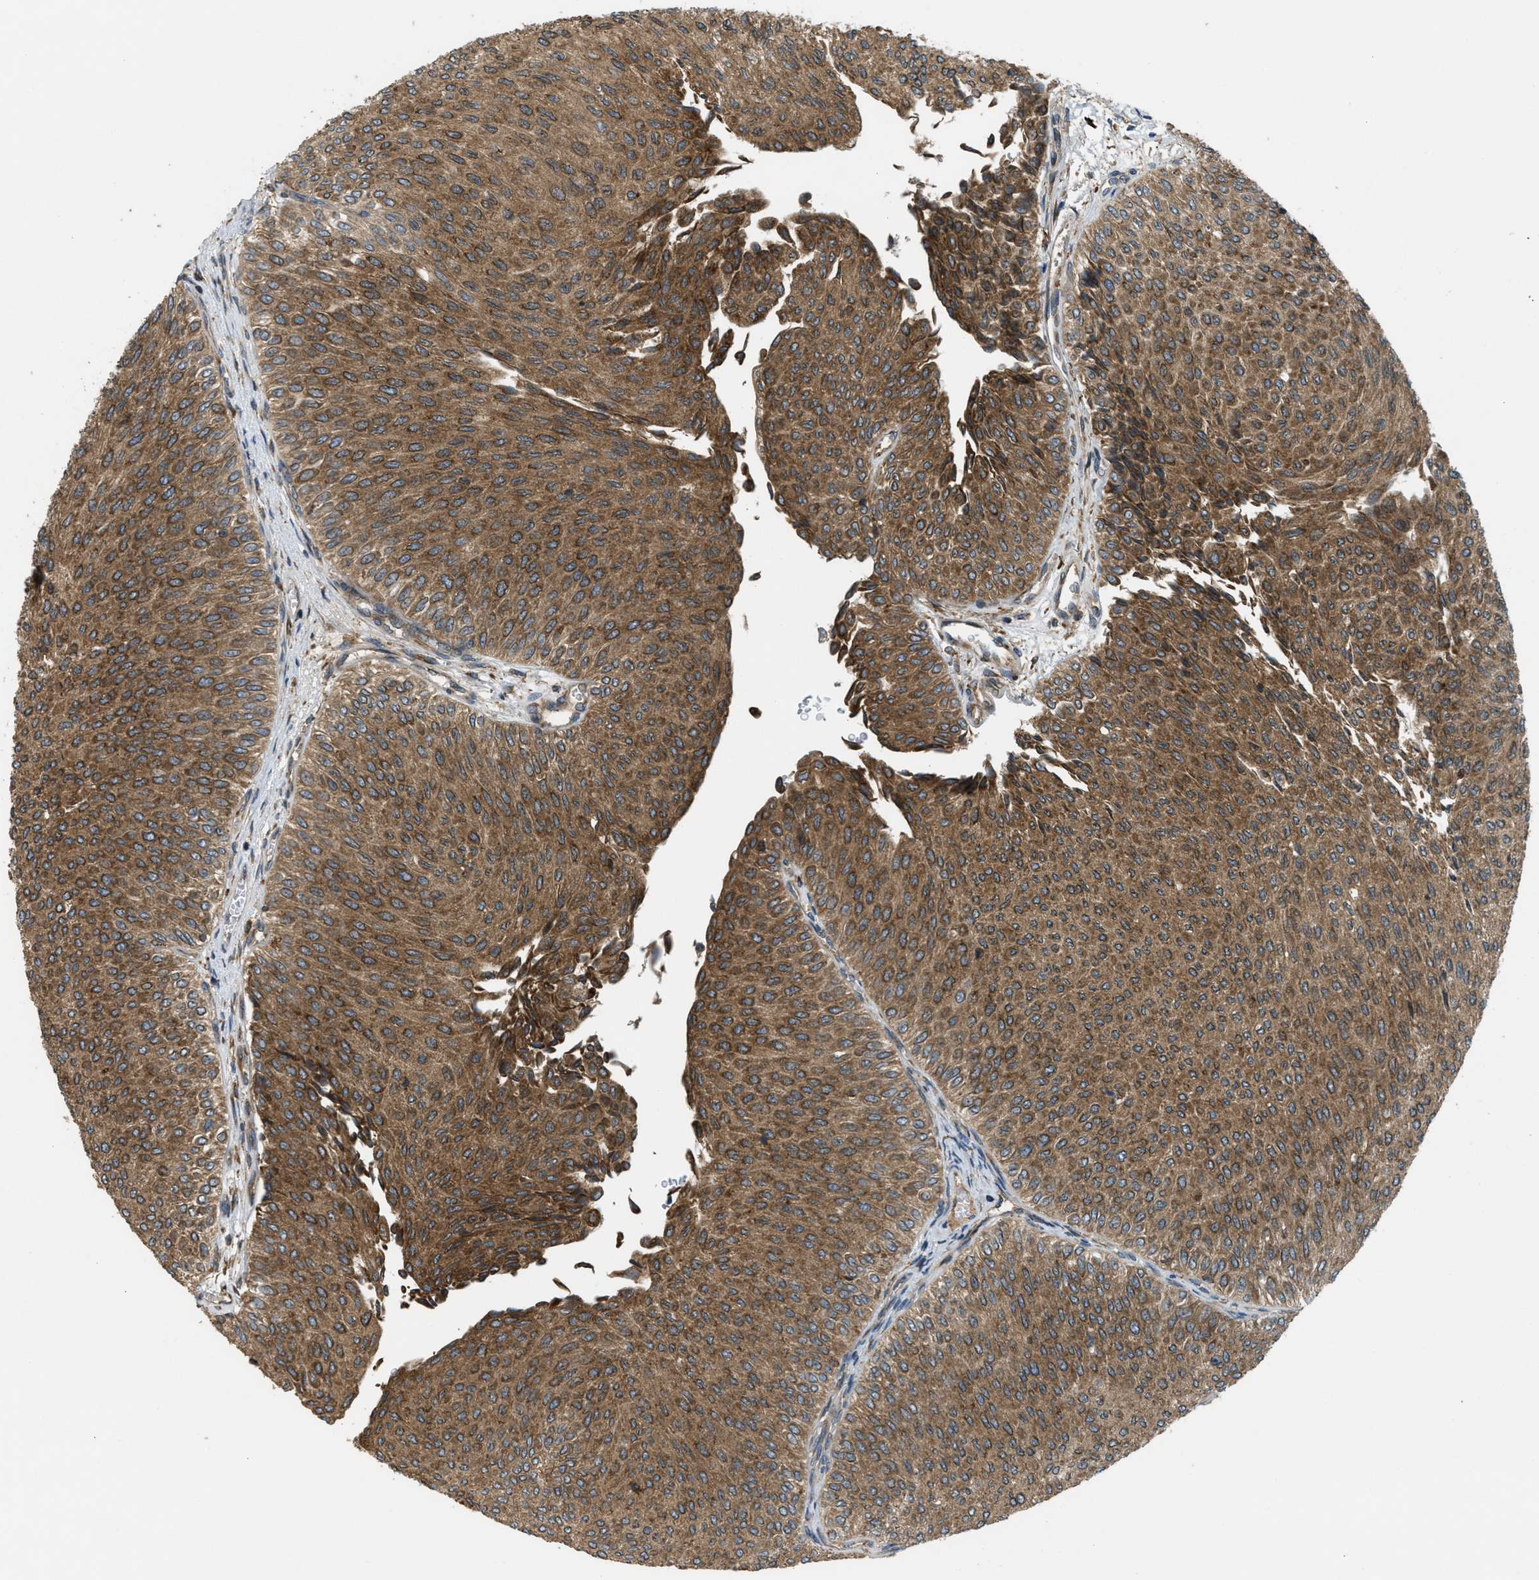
{"staining": {"intensity": "moderate", "quantity": ">75%", "location": "cytoplasmic/membranous"}, "tissue": "urothelial cancer", "cell_type": "Tumor cells", "image_type": "cancer", "snomed": [{"axis": "morphology", "description": "Urothelial carcinoma, Low grade"}, {"axis": "topography", "description": "Urinary bladder"}], "caption": "Moderate cytoplasmic/membranous positivity is present in about >75% of tumor cells in urothelial cancer.", "gene": "PCDH18", "patient": {"sex": "male", "age": 78}}